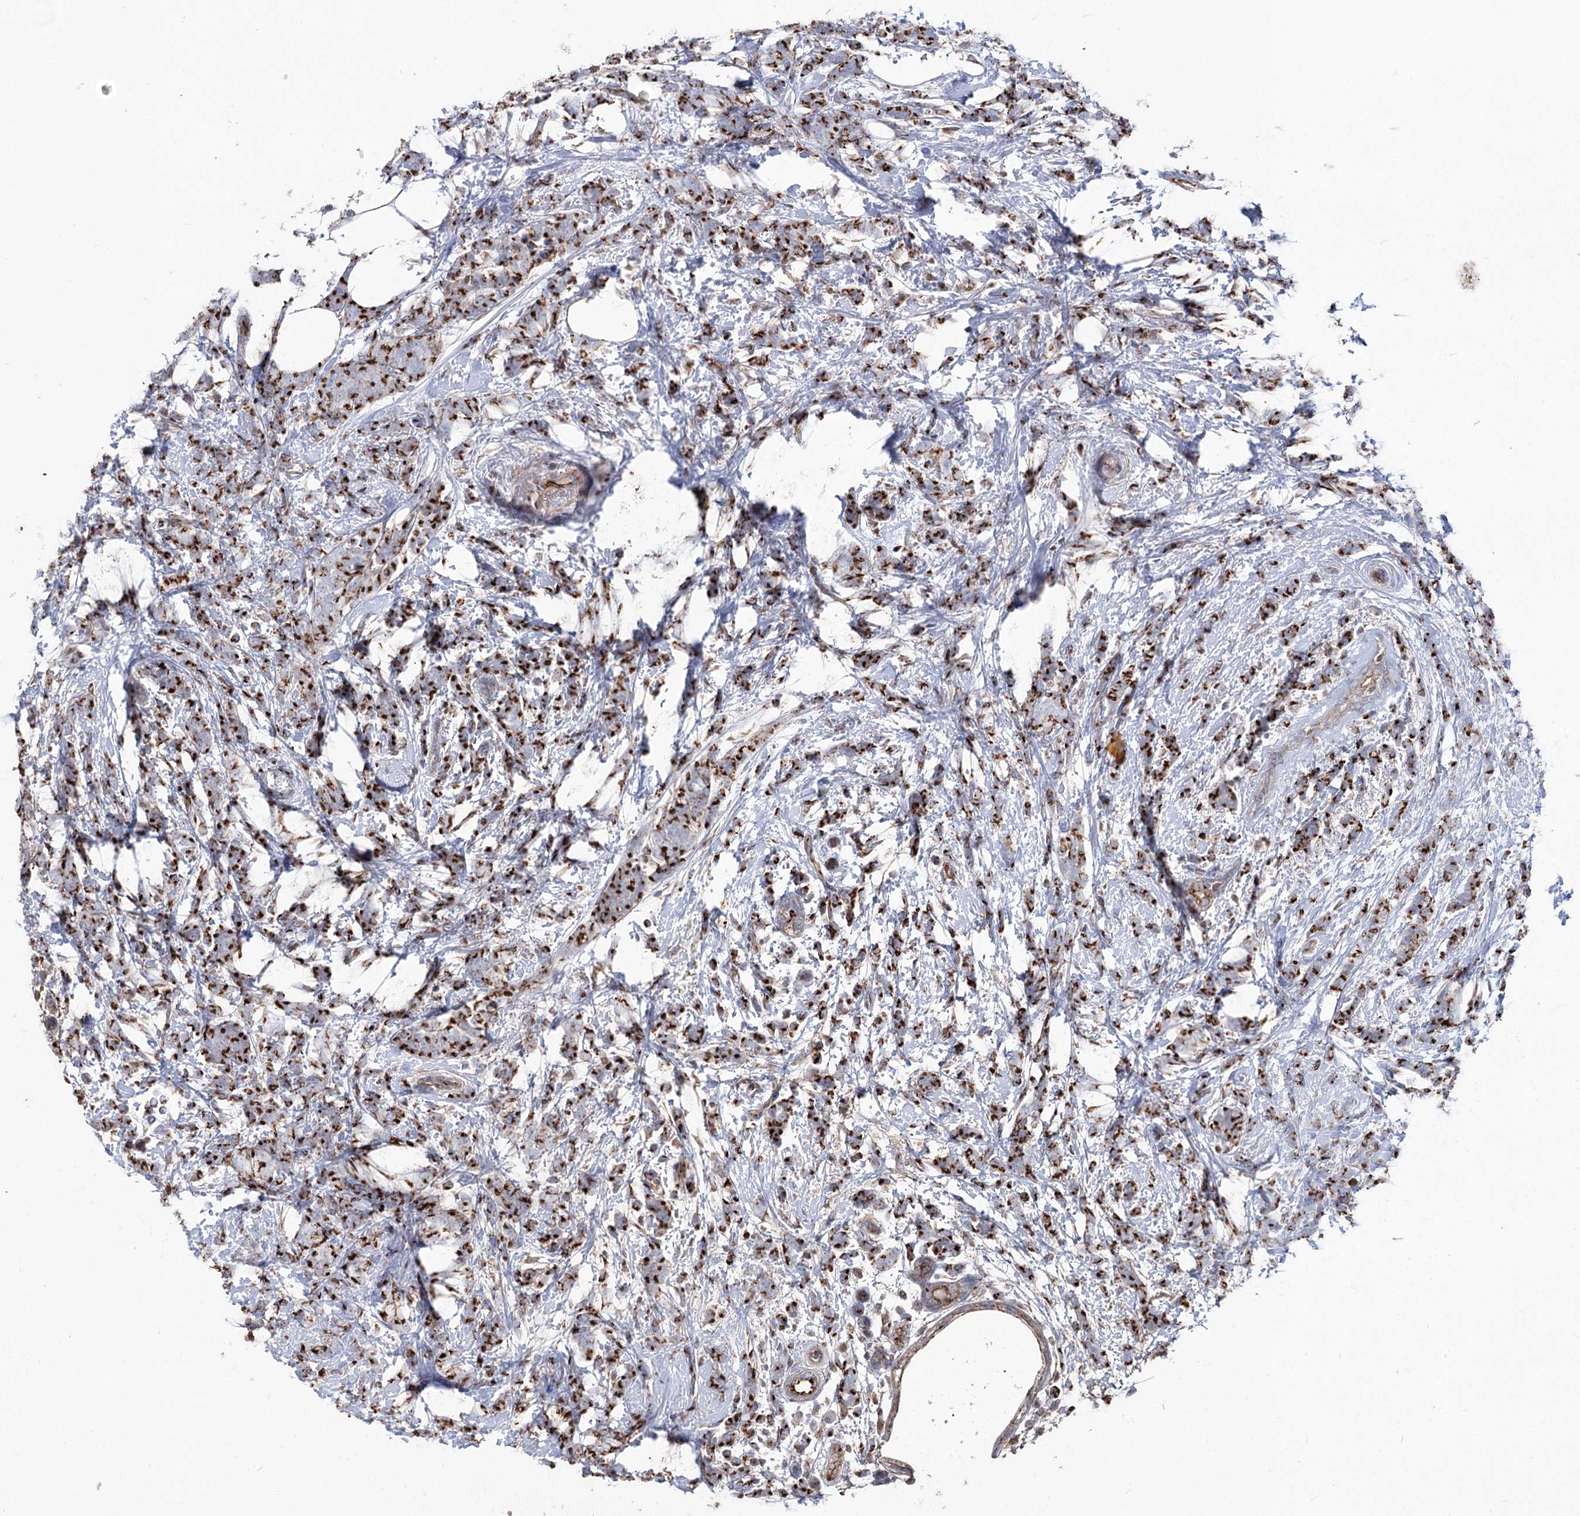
{"staining": {"intensity": "strong", "quantity": ">75%", "location": "cytoplasmic/membranous"}, "tissue": "breast cancer", "cell_type": "Tumor cells", "image_type": "cancer", "snomed": [{"axis": "morphology", "description": "Lobular carcinoma"}, {"axis": "topography", "description": "Breast"}], "caption": "This micrograph shows breast lobular carcinoma stained with immunohistochemistry (IHC) to label a protein in brown. The cytoplasmic/membranous of tumor cells show strong positivity for the protein. Nuclei are counter-stained blue.", "gene": "ARHGAP20", "patient": {"sex": "female", "age": 58}}